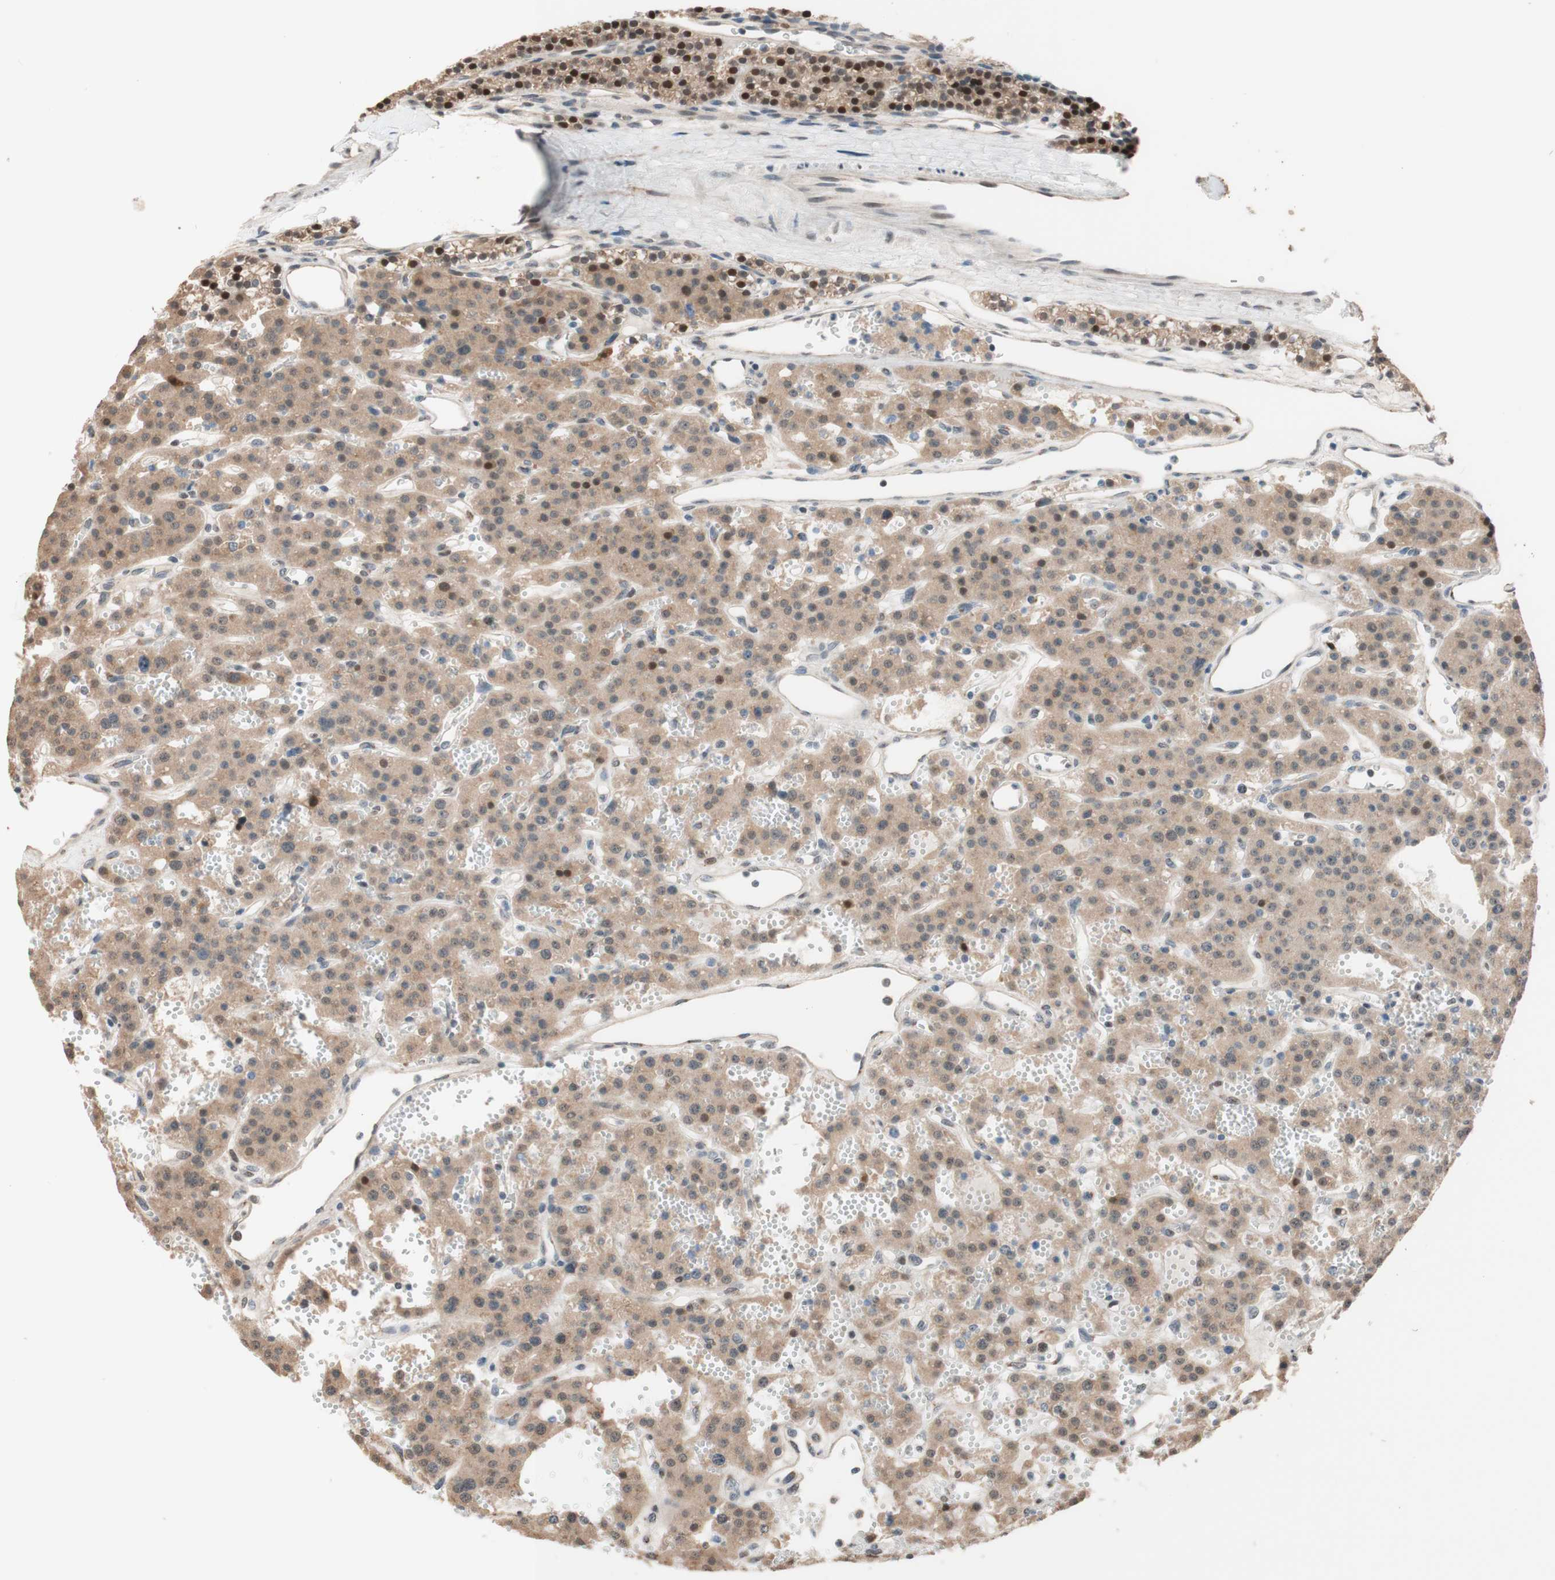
{"staining": {"intensity": "moderate", "quantity": ">75%", "location": "cytoplasmic/membranous"}, "tissue": "parathyroid gland", "cell_type": "Glandular cells", "image_type": "normal", "snomed": [{"axis": "morphology", "description": "Normal tissue, NOS"}, {"axis": "morphology", "description": "Adenoma, NOS"}, {"axis": "topography", "description": "Parathyroid gland"}], "caption": "Immunohistochemistry (IHC) photomicrograph of normal parathyroid gland: parathyroid gland stained using IHC shows medium levels of moderate protein expression localized specifically in the cytoplasmic/membranous of glandular cells, appearing as a cytoplasmic/membranous brown color.", "gene": "CCNC", "patient": {"sex": "female", "age": 81}}